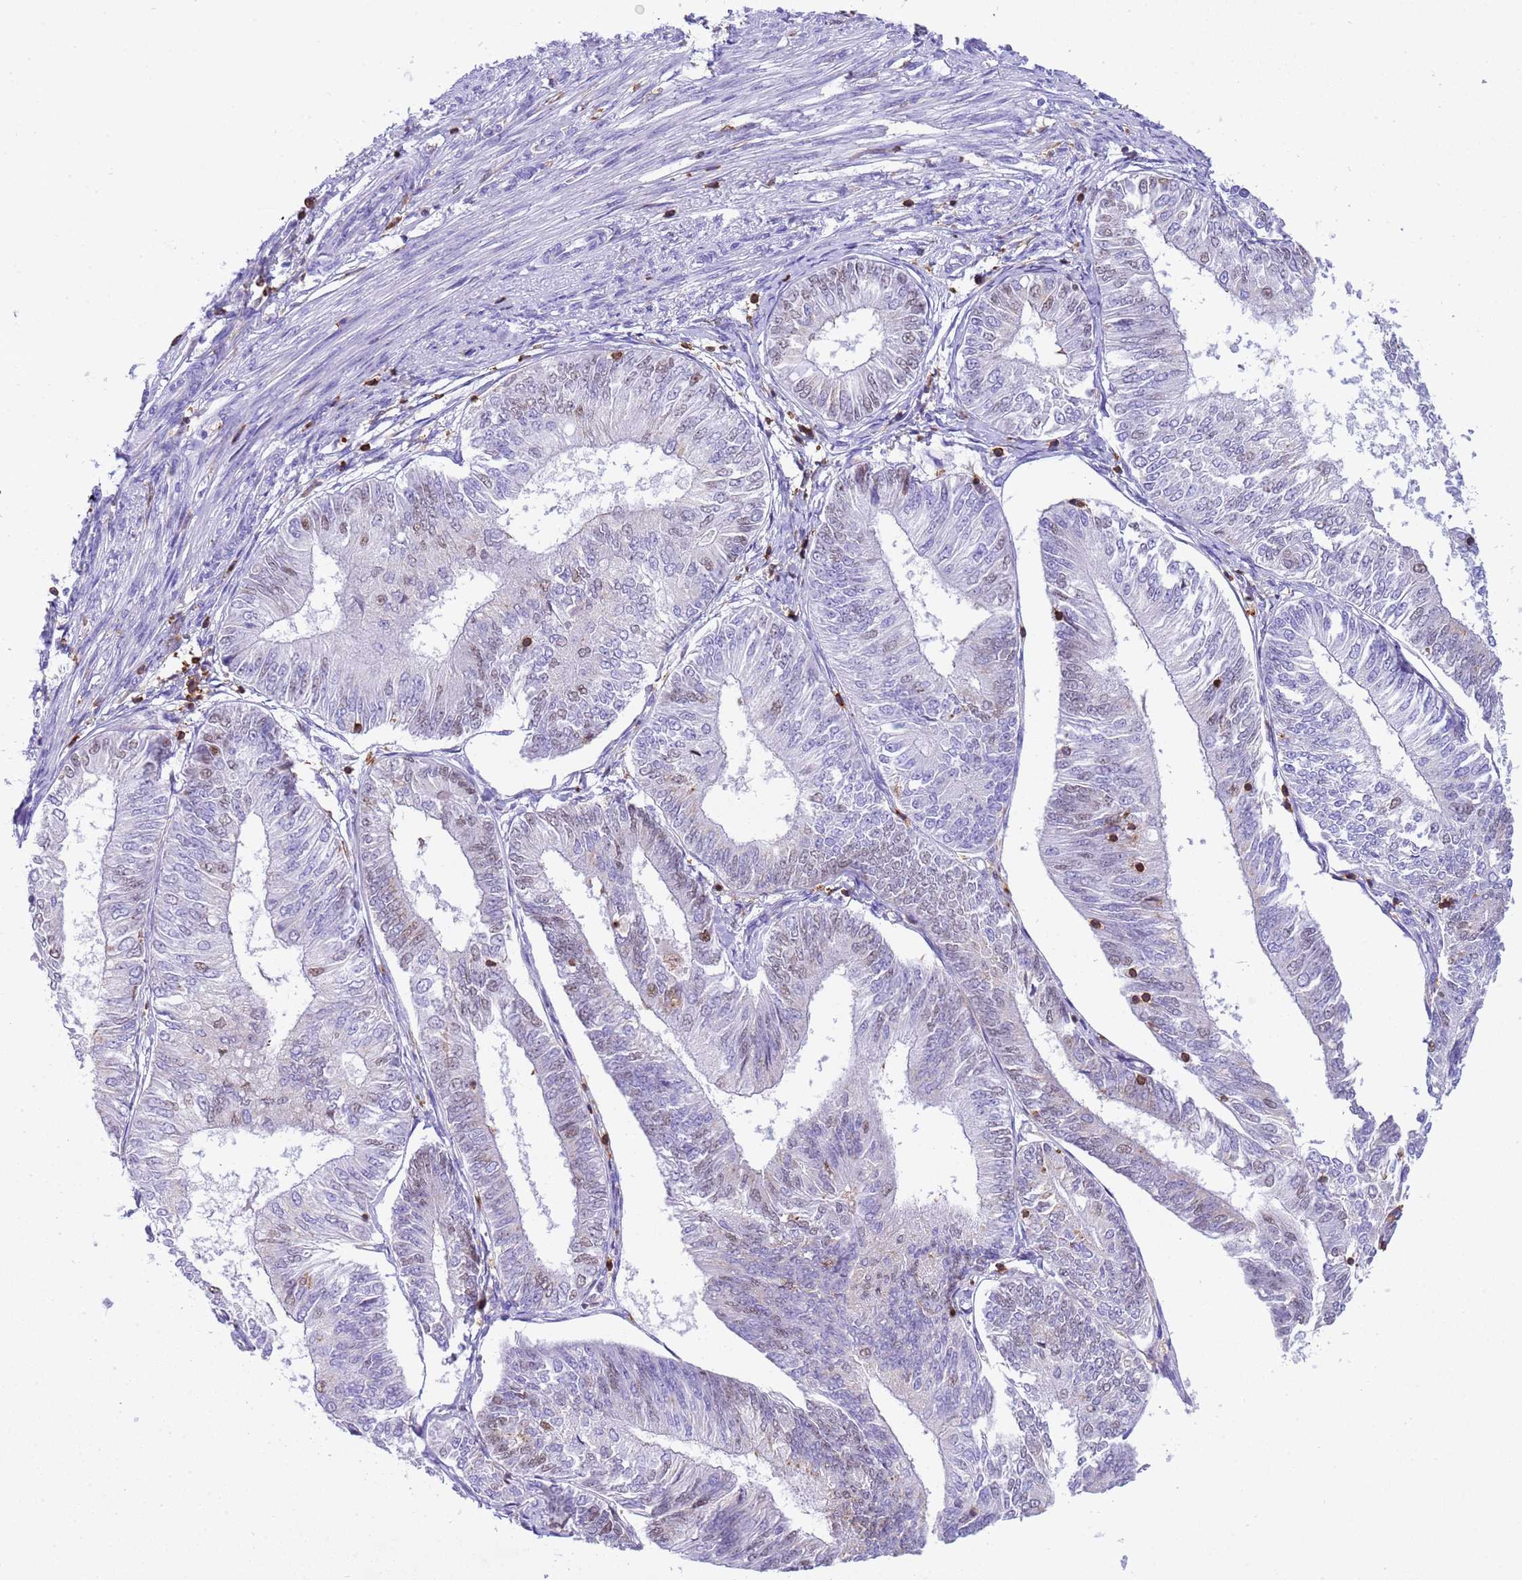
{"staining": {"intensity": "weak", "quantity": "<25%", "location": "nuclear"}, "tissue": "endometrial cancer", "cell_type": "Tumor cells", "image_type": "cancer", "snomed": [{"axis": "morphology", "description": "Adenocarcinoma, NOS"}, {"axis": "topography", "description": "Endometrium"}], "caption": "The micrograph displays no significant positivity in tumor cells of endometrial cancer.", "gene": "IRF5", "patient": {"sex": "female", "age": 58}}